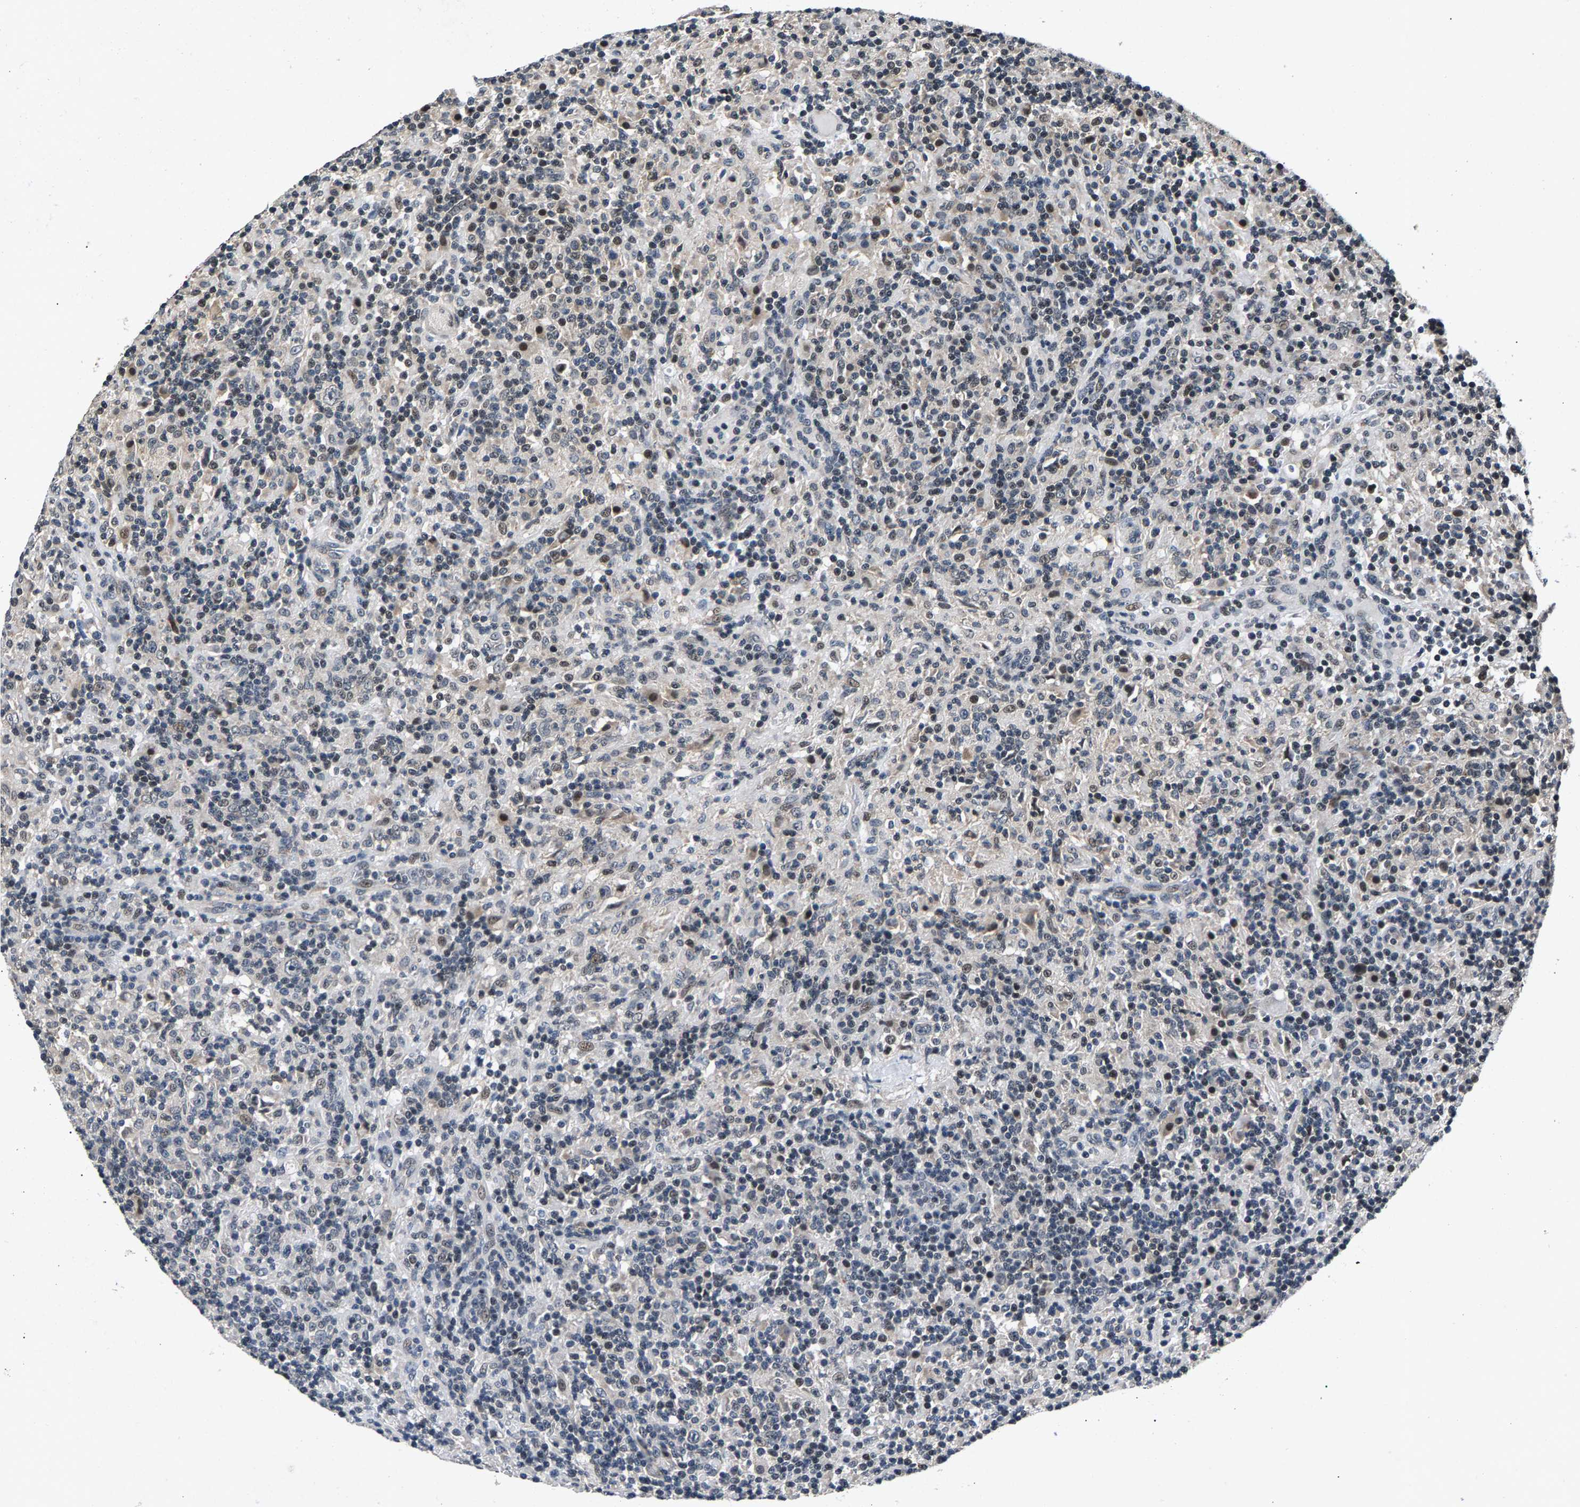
{"staining": {"intensity": "negative", "quantity": "none", "location": "none"}, "tissue": "lymphoma", "cell_type": "Tumor cells", "image_type": "cancer", "snomed": [{"axis": "morphology", "description": "Hodgkin's disease, NOS"}, {"axis": "topography", "description": "Lymph node"}], "caption": "Immunohistochemistry of lymphoma exhibits no expression in tumor cells. Brightfield microscopy of IHC stained with DAB (3,3'-diaminobenzidine) (brown) and hematoxylin (blue), captured at high magnification.", "gene": "RBM33", "patient": {"sex": "male", "age": 70}}